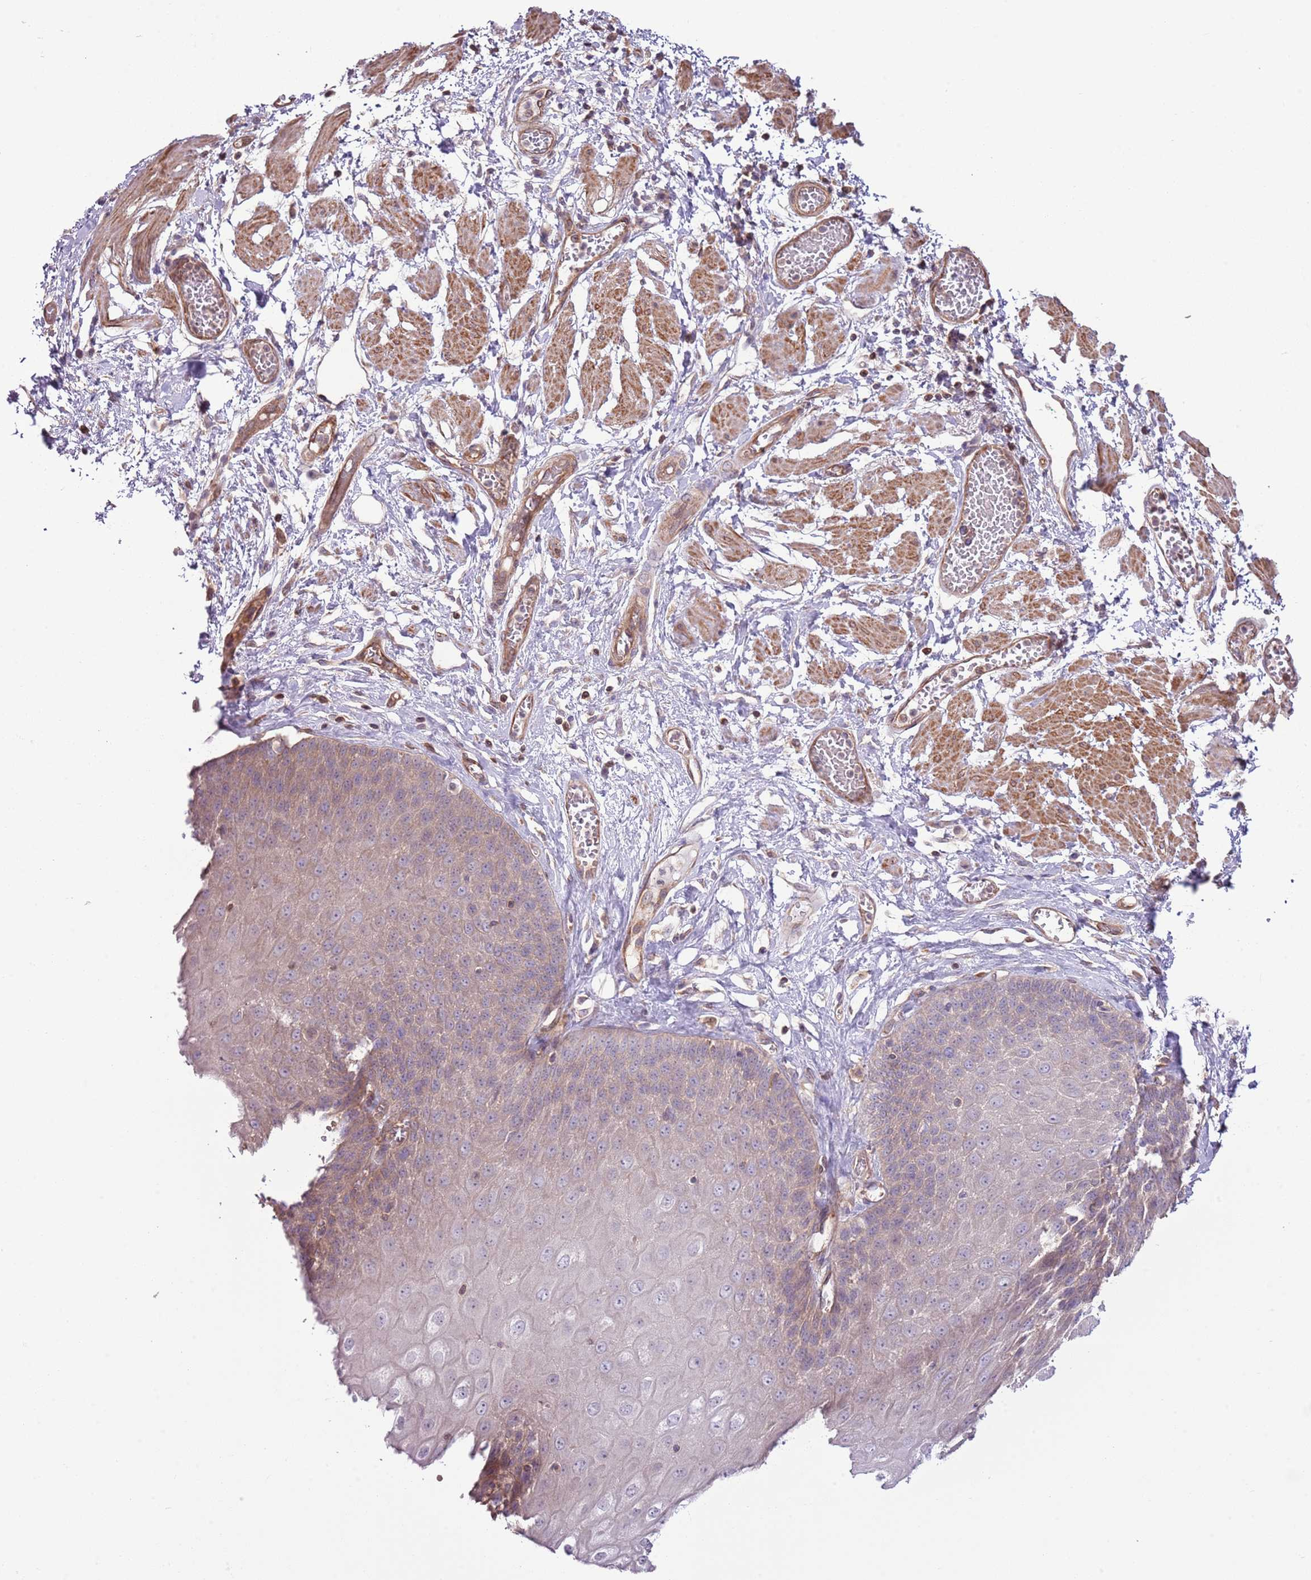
{"staining": {"intensity": "moderate", "quantity": "<25%", "location": "cytoplasmic/membranous"}, "tissue": "esophagus", "cell_type": "Squamous epithelial cells", "image_type": "normal", "snomed": [{"axis": "morphology", "description": "Normal tissue, NOS"}, {"axis": "topography", "description": "Esophagus"}], "caption": "Immunohistochemistry (IHC) micrograph of unremarkable esophagus stained for a protein (brown), which displays low levels of moderate cytoplasmic/membranous positivity in approximately <25% of squamous epithelial cells.", "gene": "LPIN2", "patient": {"sex": "male", "age": 60}}